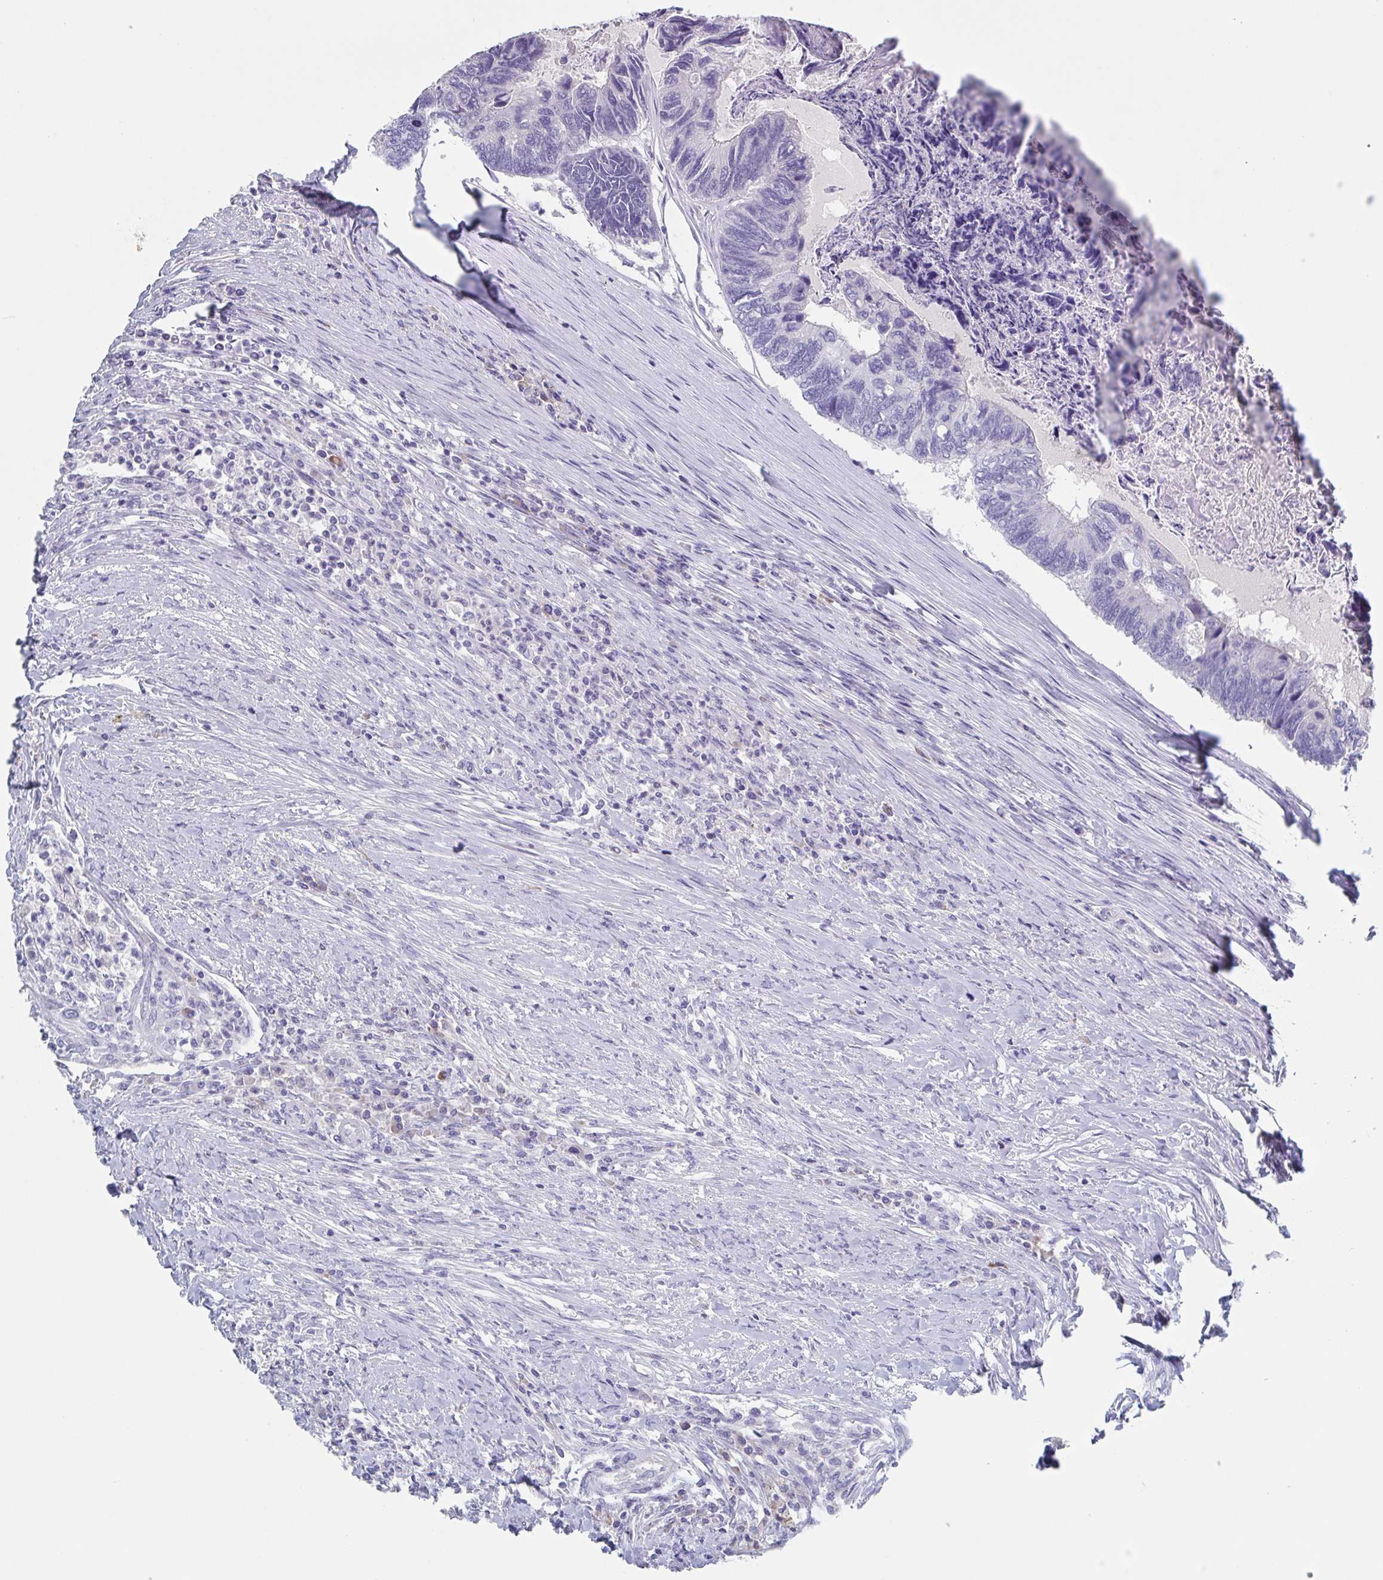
{"staining": {"intensity": "negative", "quantity": "none", "location": "none"}, "tissue": "colorectal cancer", "cell_type": "Tumor cells", "image_type": "cancer", "snomed": [{"axis": "morphology", "description": "Adenocarcinoma, NOS"}, {"axis": "topography", "description": "Colon"}], "caption": "Photomicrograph shows no protein expression in tumor cells of colorectal adenocarcinoma tissue. (Stains: DAB immunohistochemistry (IHC) with hematoxylin counter stain, Microscopy: brightfield microscopy at high magnification).", "gene": "NOXRED1", "patient": {"sex": "female", "age": 67}}